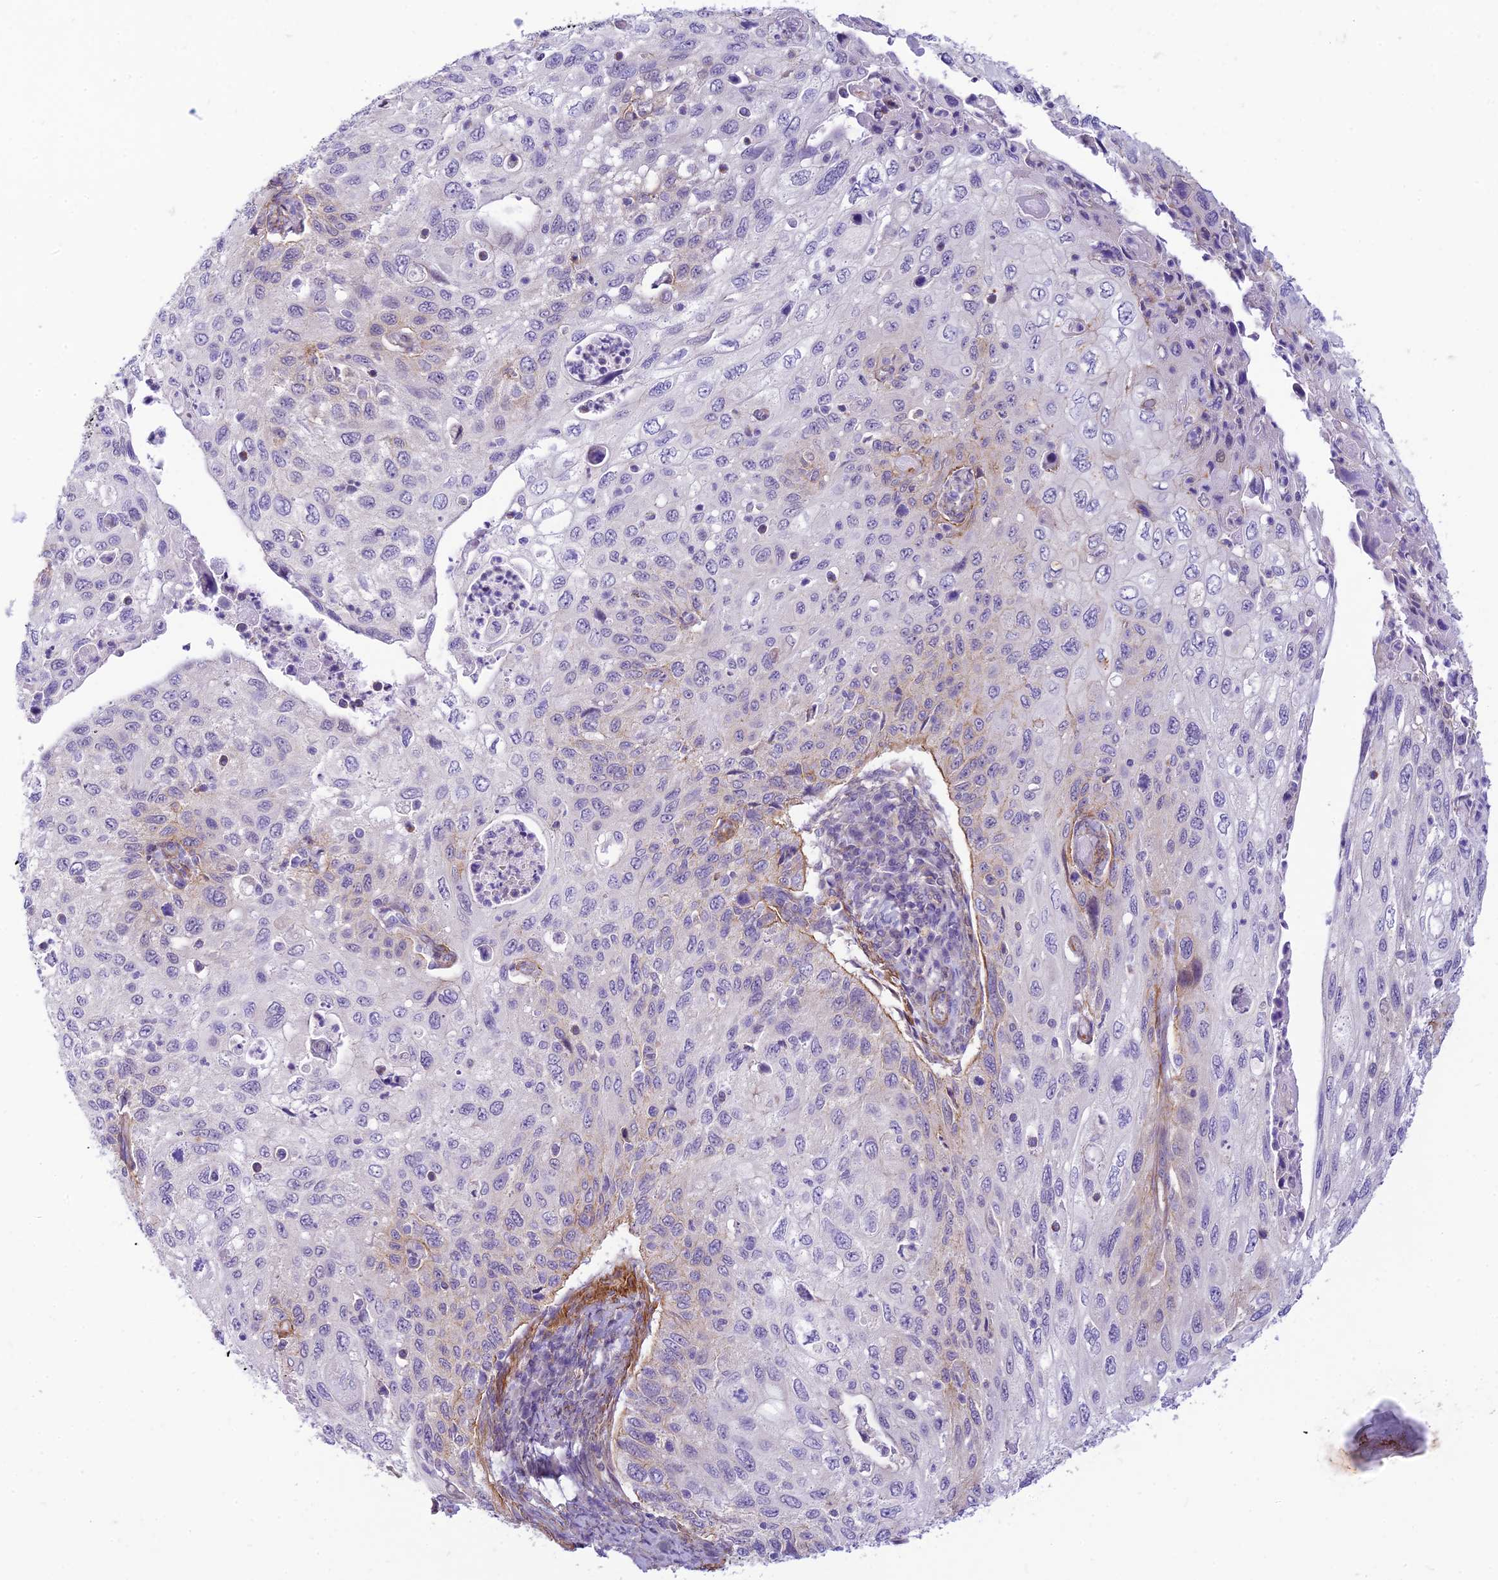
{"staining": {"intensity": "negative", "quantity": "none", "location": "none"}, "tissue": "cervical cancer", "cell_type": "Tumor cells", "image_type": "cancer", "snomed": [{"axis": "morphology", "description": "Squamous cell carcinoma, NOS"}, {"axis": "topography", "description": "Cervix"}], "caption": "DAB (3,3'-diaminobenzidine) immunohistochemical staining of human cervical squamous cell carcinoma reveals no significant staining in tumor cells.", "gene": "FBXW4", "patient": {"sex": "female", "age": 70}}